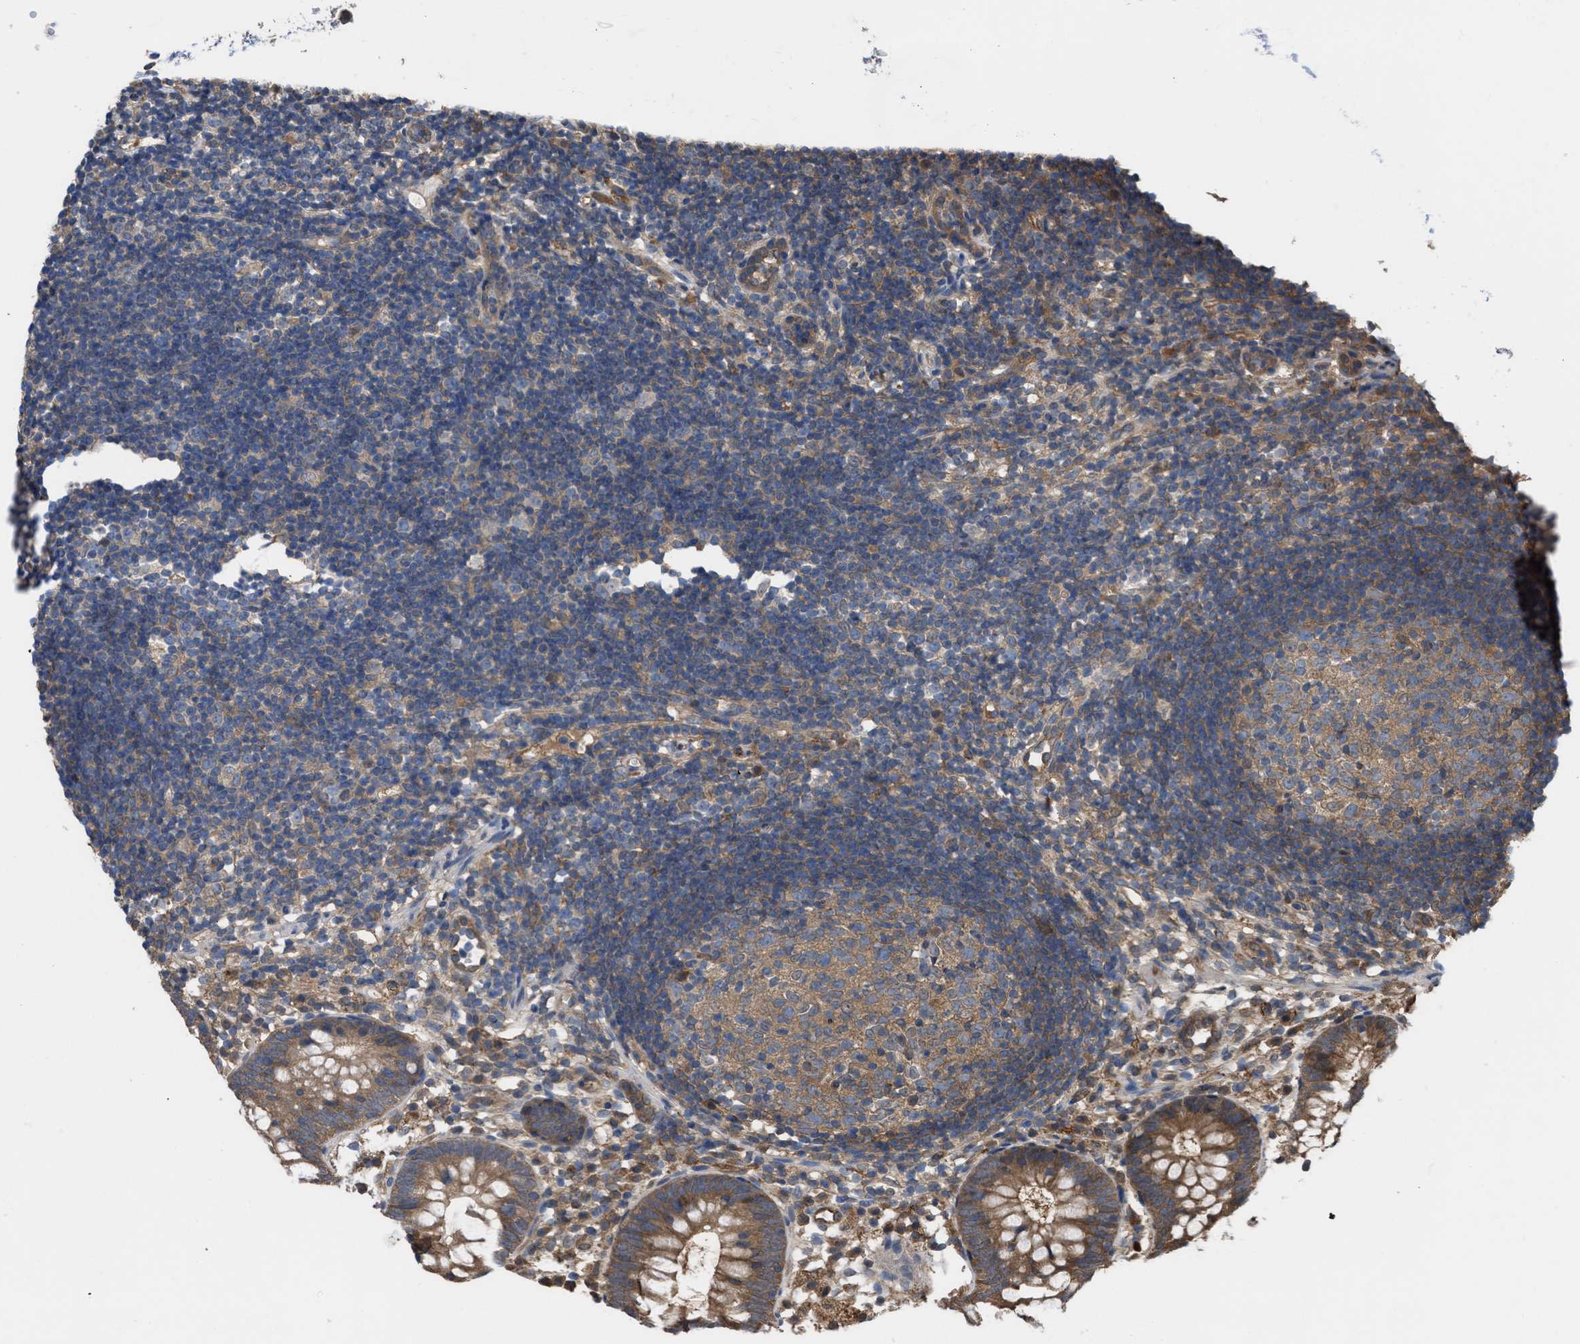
{"staining": {"intensity": "moderate", "quantity": ">75%", "location": "cytoplasmic/membranous"}, "tissue": "appendix", "cell_type": "Glandular cells", "image_type": "normal", "snomed": [{"axis": "morphology", "description": "Normal tissue, NOS"}, {"axis": "topography", "description": "Appendix"}], "caption": "DAB (3,3'-diaminobenzidine) immunohistochemical staining of benign human appendix shows moderate cytoplasmic/membranous protein staining in about >75% of glandular cells.", "gene": "YWHAG", "patient": {"sex": "female", "age": 20}}